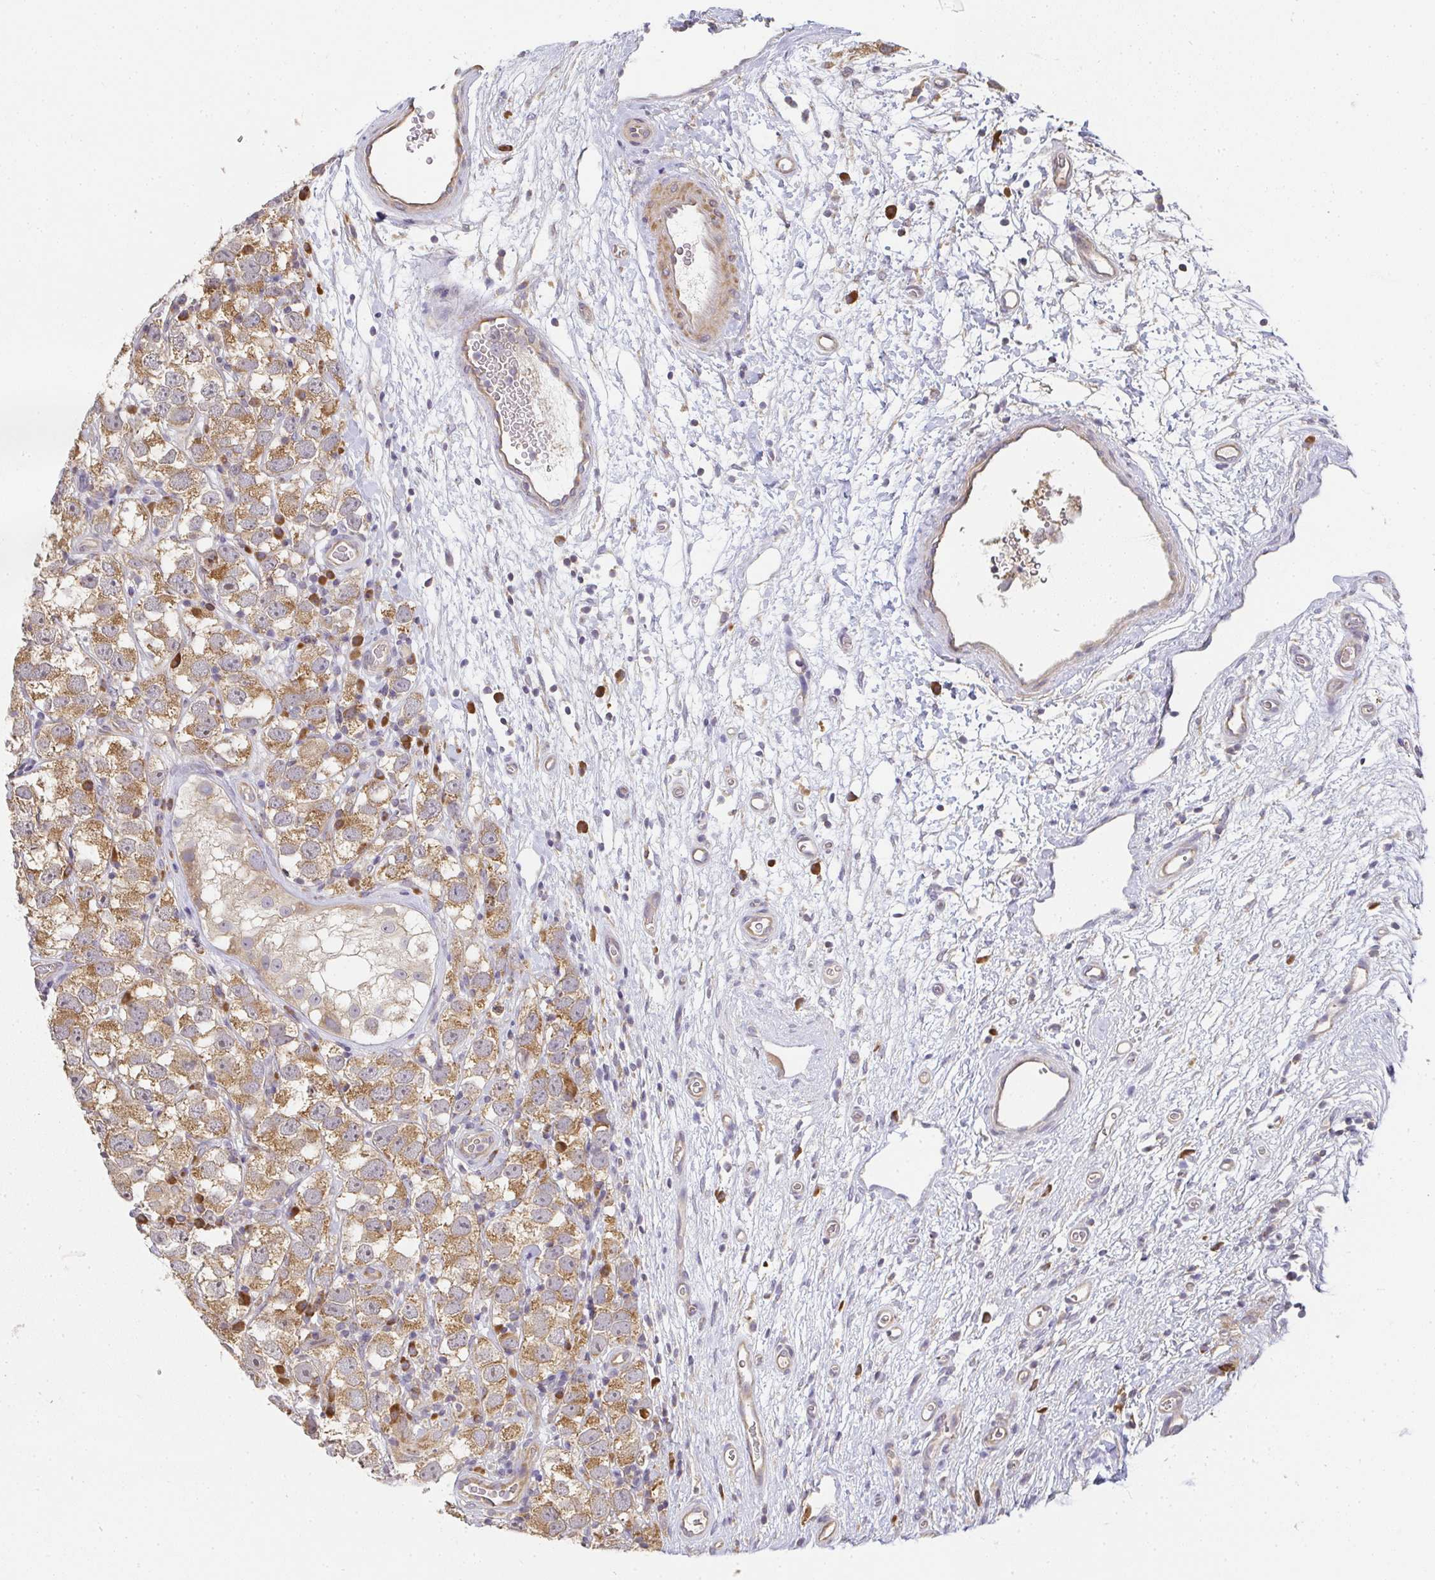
{"staining": {"intensity": "moderate", "quantity": ">75%", "location": "cytoplasmic/membranous"}, "tissue": "testis cancer", "cell_type": "Tumor cells", "image_type": "cancer", "snomed": [{"axis": "morphology", "description": "Seminoma, NOS"}, {"axis": "topography", "description": "Testis"}], "caption": "Tumor cells display medium levels of moderate cytoplasmic/membranous positivity in about >75% of cells in seminoma (testis).", "gene": "SLC35B3", "patient": {"sex": "male", "age": 26}}